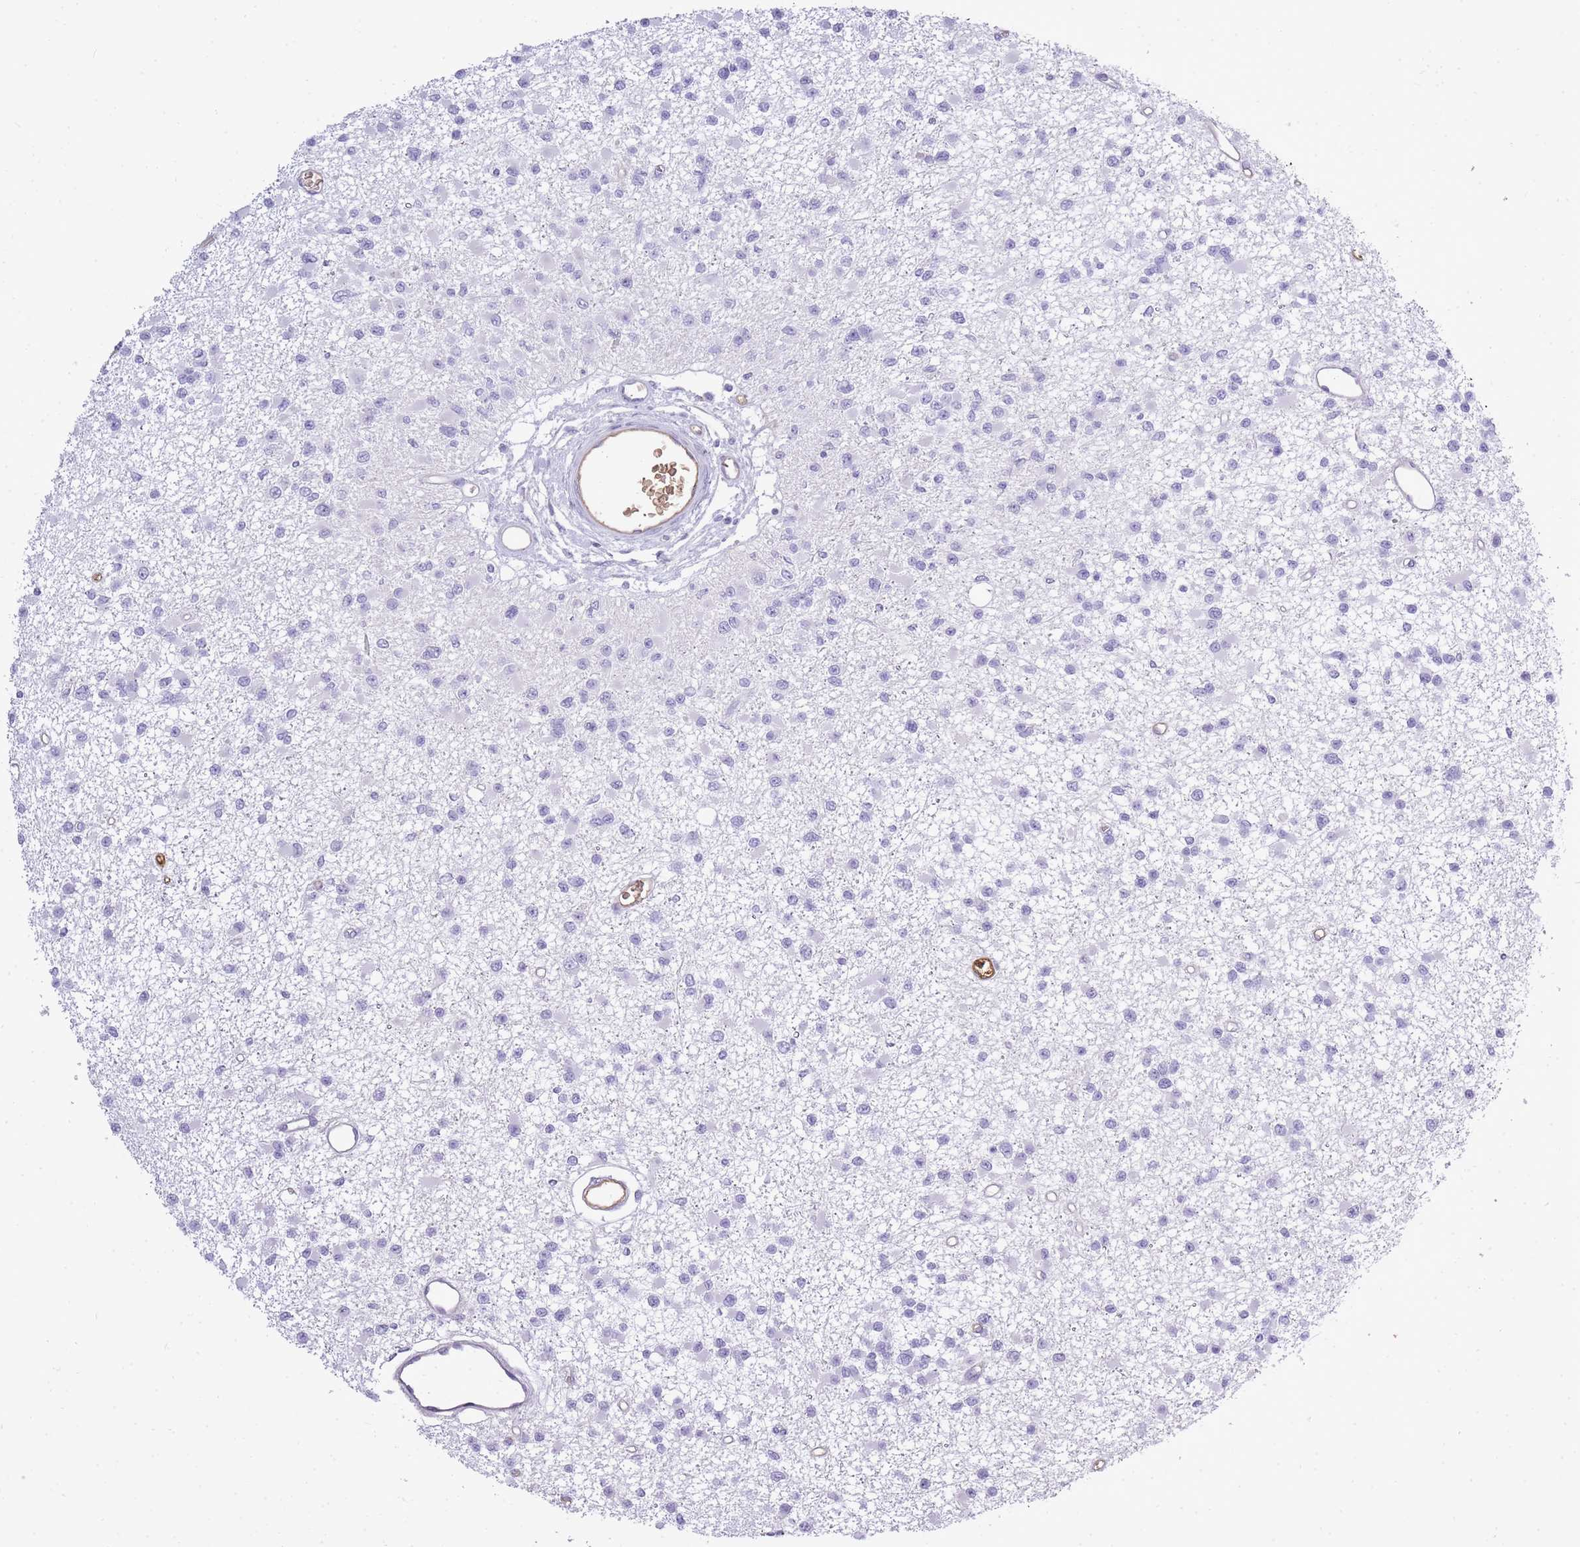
{"staining": {"intensity": "negative", "quantity": "none", "location": "none"}, "tissue": "glioma", "cell_type": "Tumor cells", "image_type": "cancer", "snomed": [{"axis": "morphology", "description": "Glioma, malignant, Low grade"}, {"axis": "topography", "description": "Brain"}], "caption": "Immunohistochemistry (IHC) of glioma demonstrates no staining in tumor cells.", "gene": "IGKV1D-42", "patient": {"sex": "female", "age": 22}}